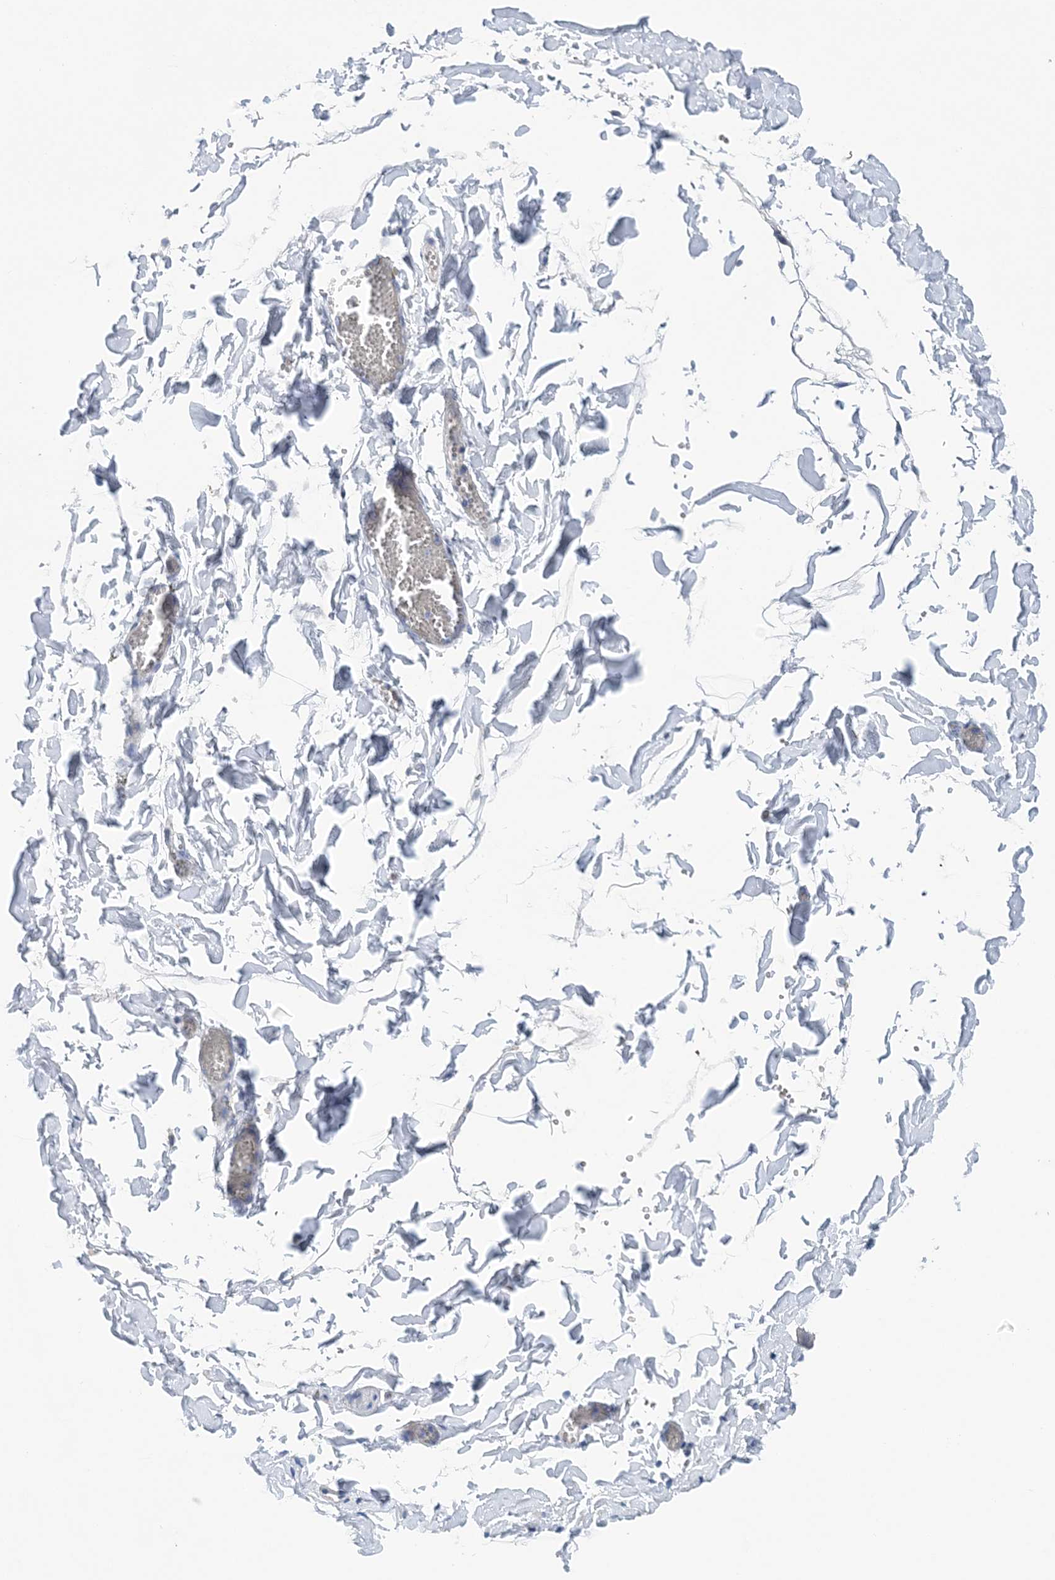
{"staining": {"intensity": "negative", "quantity": "none", "location": "none"}, "tissue": "adipose tissue", "cell_type": "Adipocytes", "image_type": "normal", "snomed": [{"axis": "morphology", "description": "Normal tissue, NOS"}, {"axis": "topography", "description": "Gallbladder"}, {"axis": "topography", "description": "Peripheral nerve tissue"}], "caption": "High magnification brightfield microscopy of unremarkable adipose tissue stained with DAB (3,3'-diaminobenzidine) (brown) and counterstained with hematoxylin (blue): adipocytes show no significant expression. Nuclei are stained in blue.", "gene": "COPE", "patient": {"sex": "male", "age": 38}}